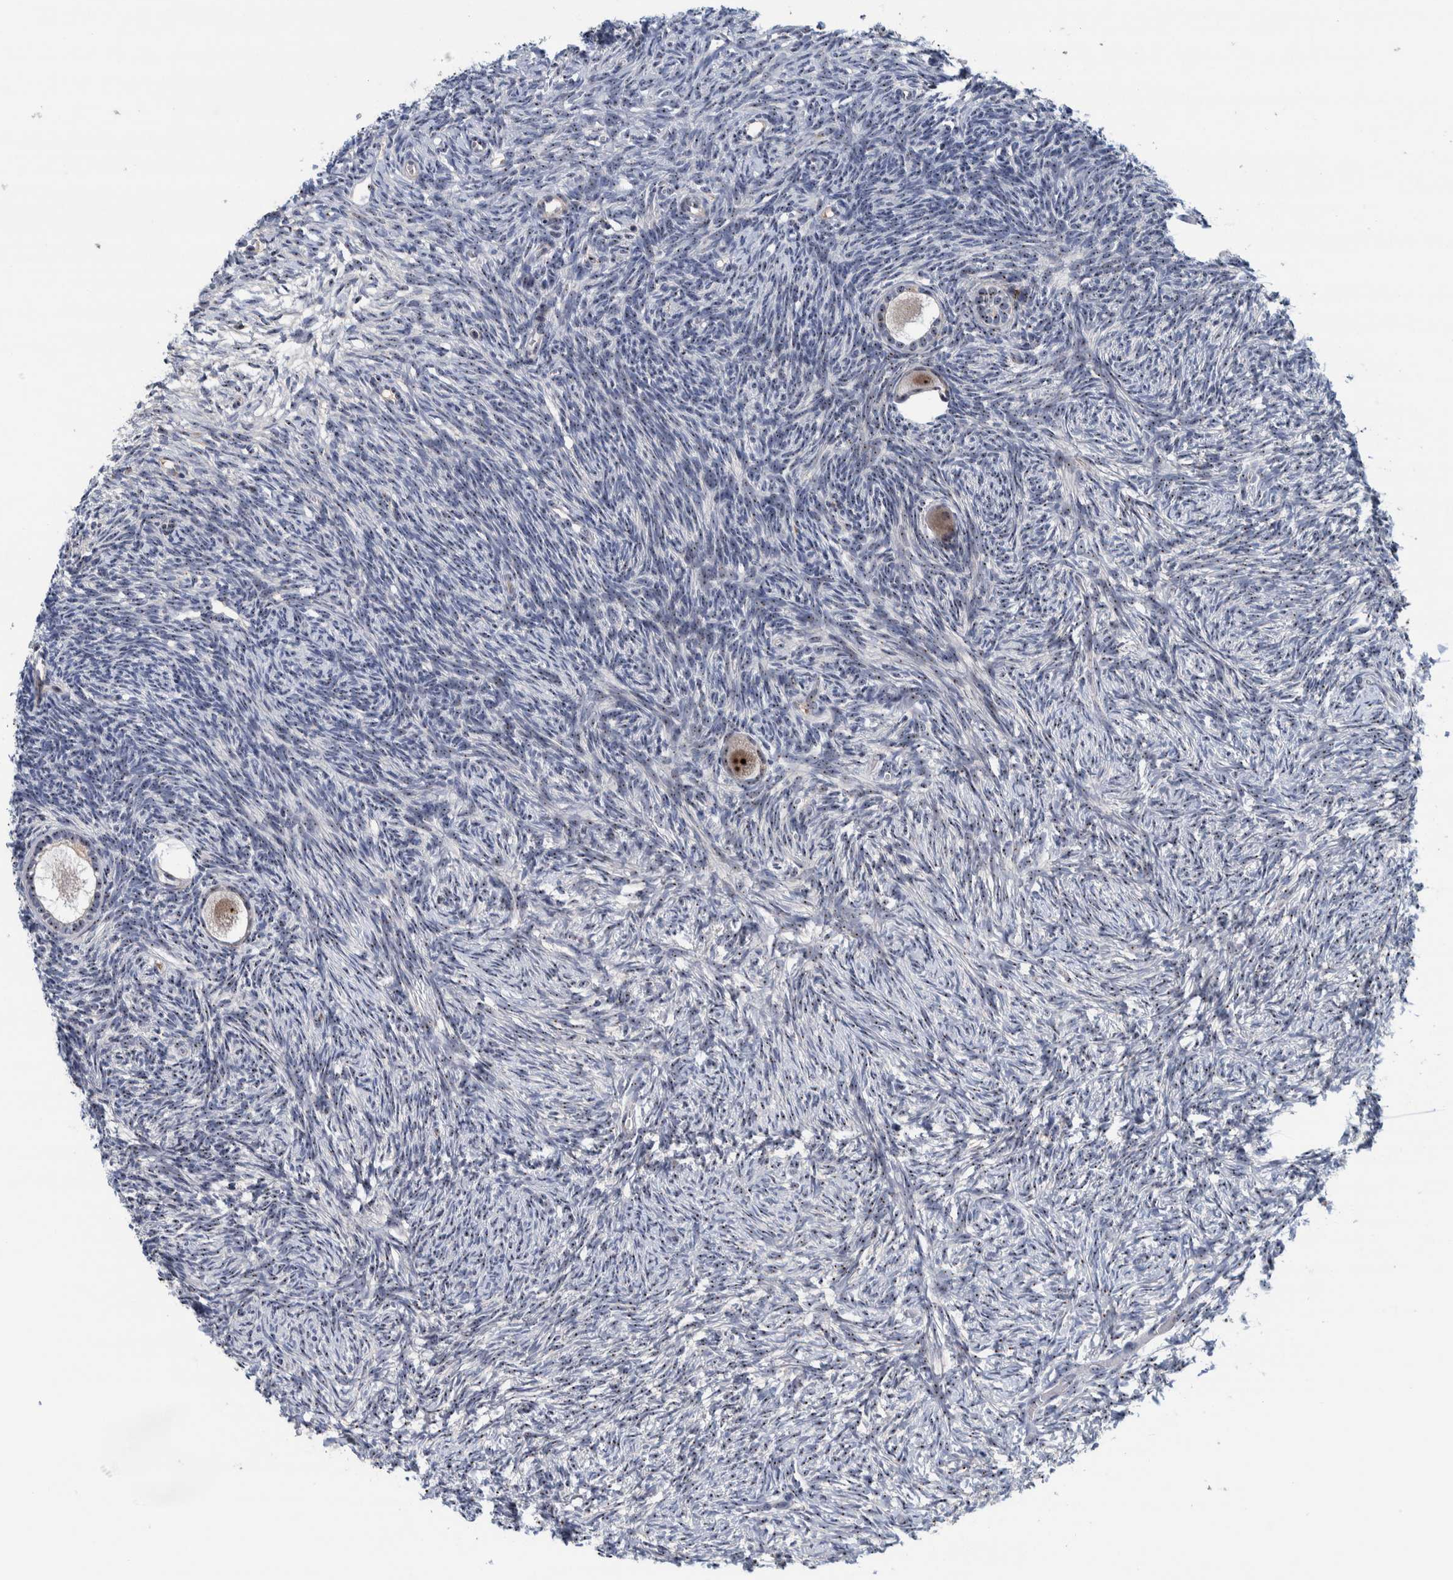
{"staining": {"intensity": "strong", "quantity": "<25%", "location": "nuclear"}, "tissue": "ovary", "cell_type": "Follicle cells", "image_type": "normal", "snomed": [{"axis": "morphology", "description": "Normal tissue, NOS"}, {"axis": "topography", "description": "Ovary"}], "caption": "This is an image of IHC staining of unremarkable ovary, which shows strong expression in the nuclear of follicle cells.", "gene": "NOL11", "patient": {"sex": "female", "age": 34}}